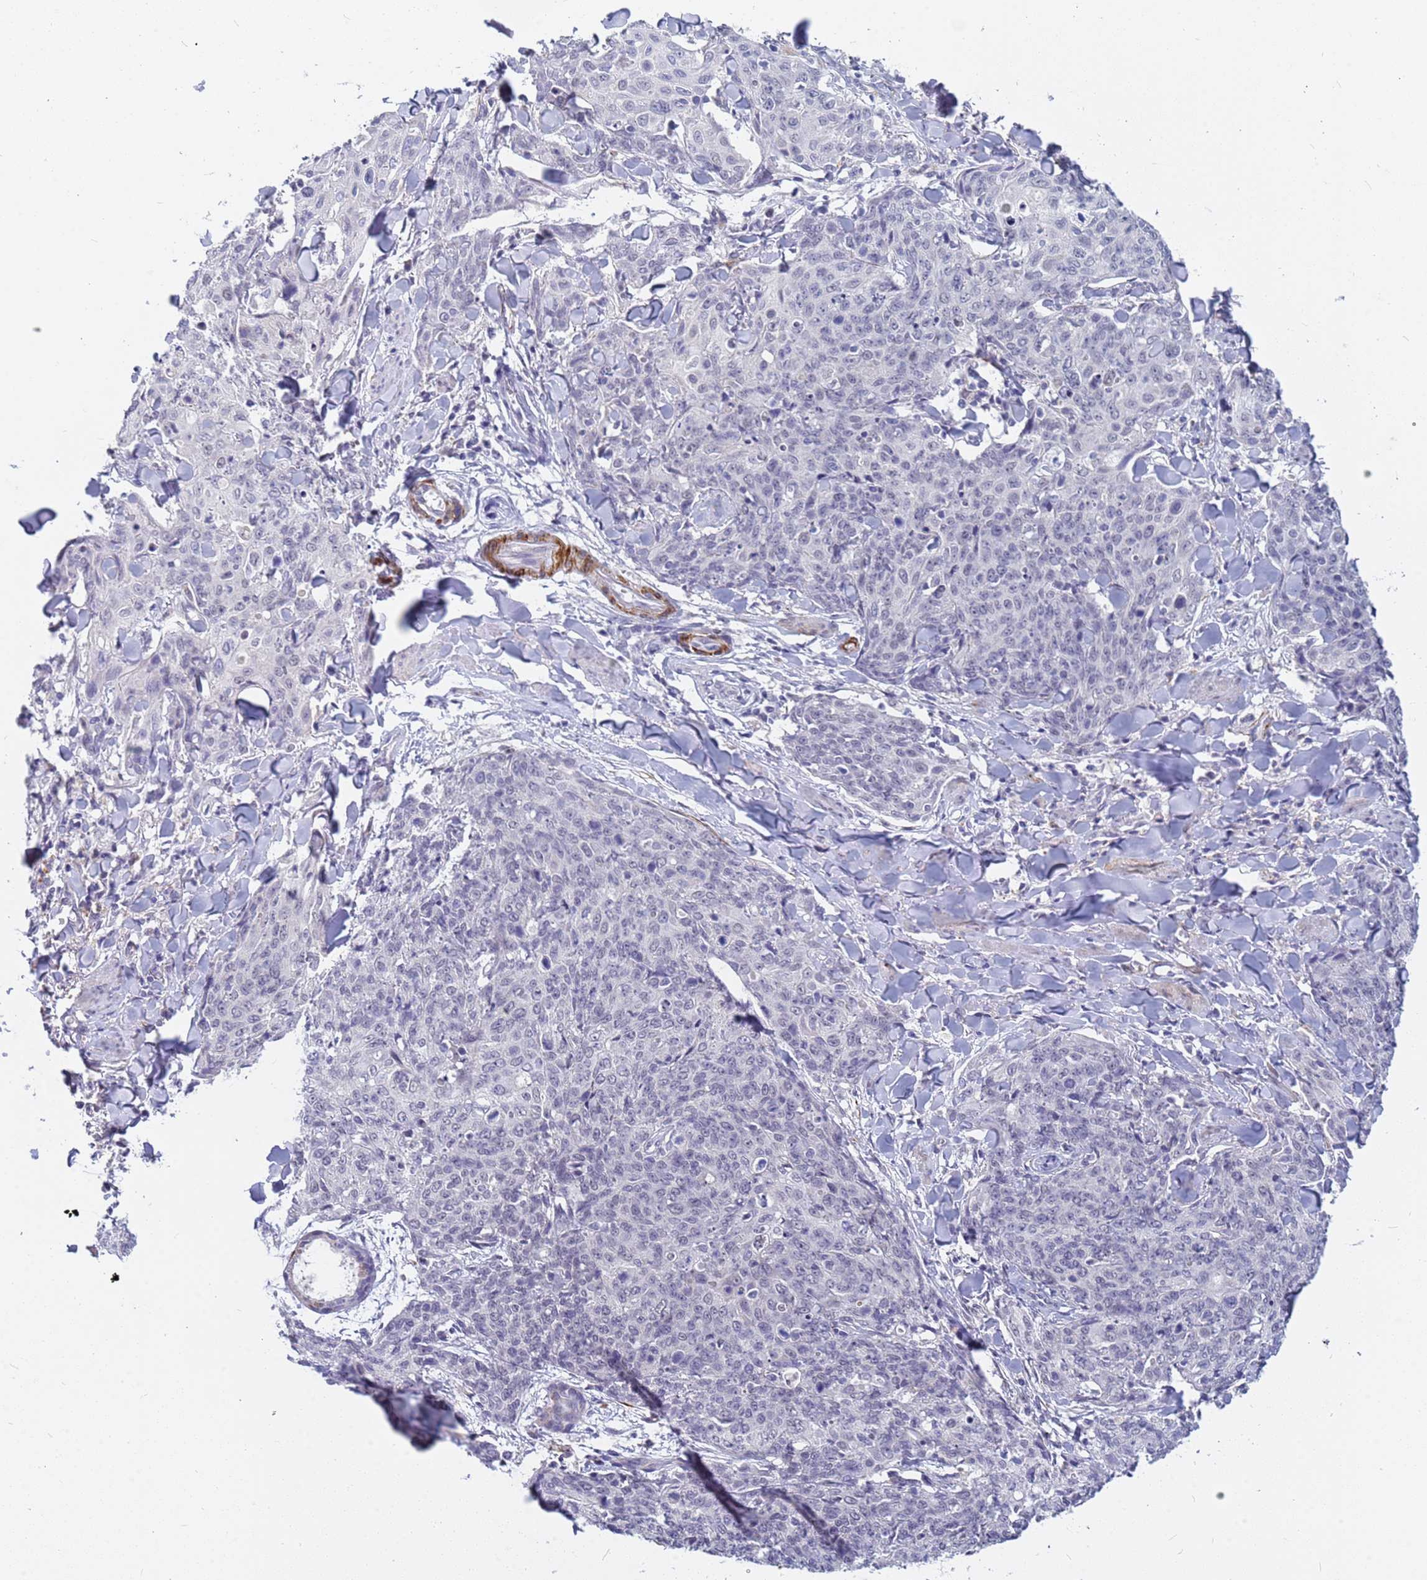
{"staining": {"intensity": "negative", "quantity": "none", "location": "none"}, "tissue": "skin cancer", "cell_type": "Tumor cells", "image_type": "cancer", "snomed": [{"axis": "morphology", "description": "Squamous cell carcinoma, NOS"}, {"axis": "topography", "description": "Skin"}, {"axis": "topography", "description": "Vulva"}], "caption": "Immunohistochemical staining of skin cancer shows no significant positivity in tumor cells.", "gene": "CXorf65", "patient": {"sex": "female", "age": 85}}